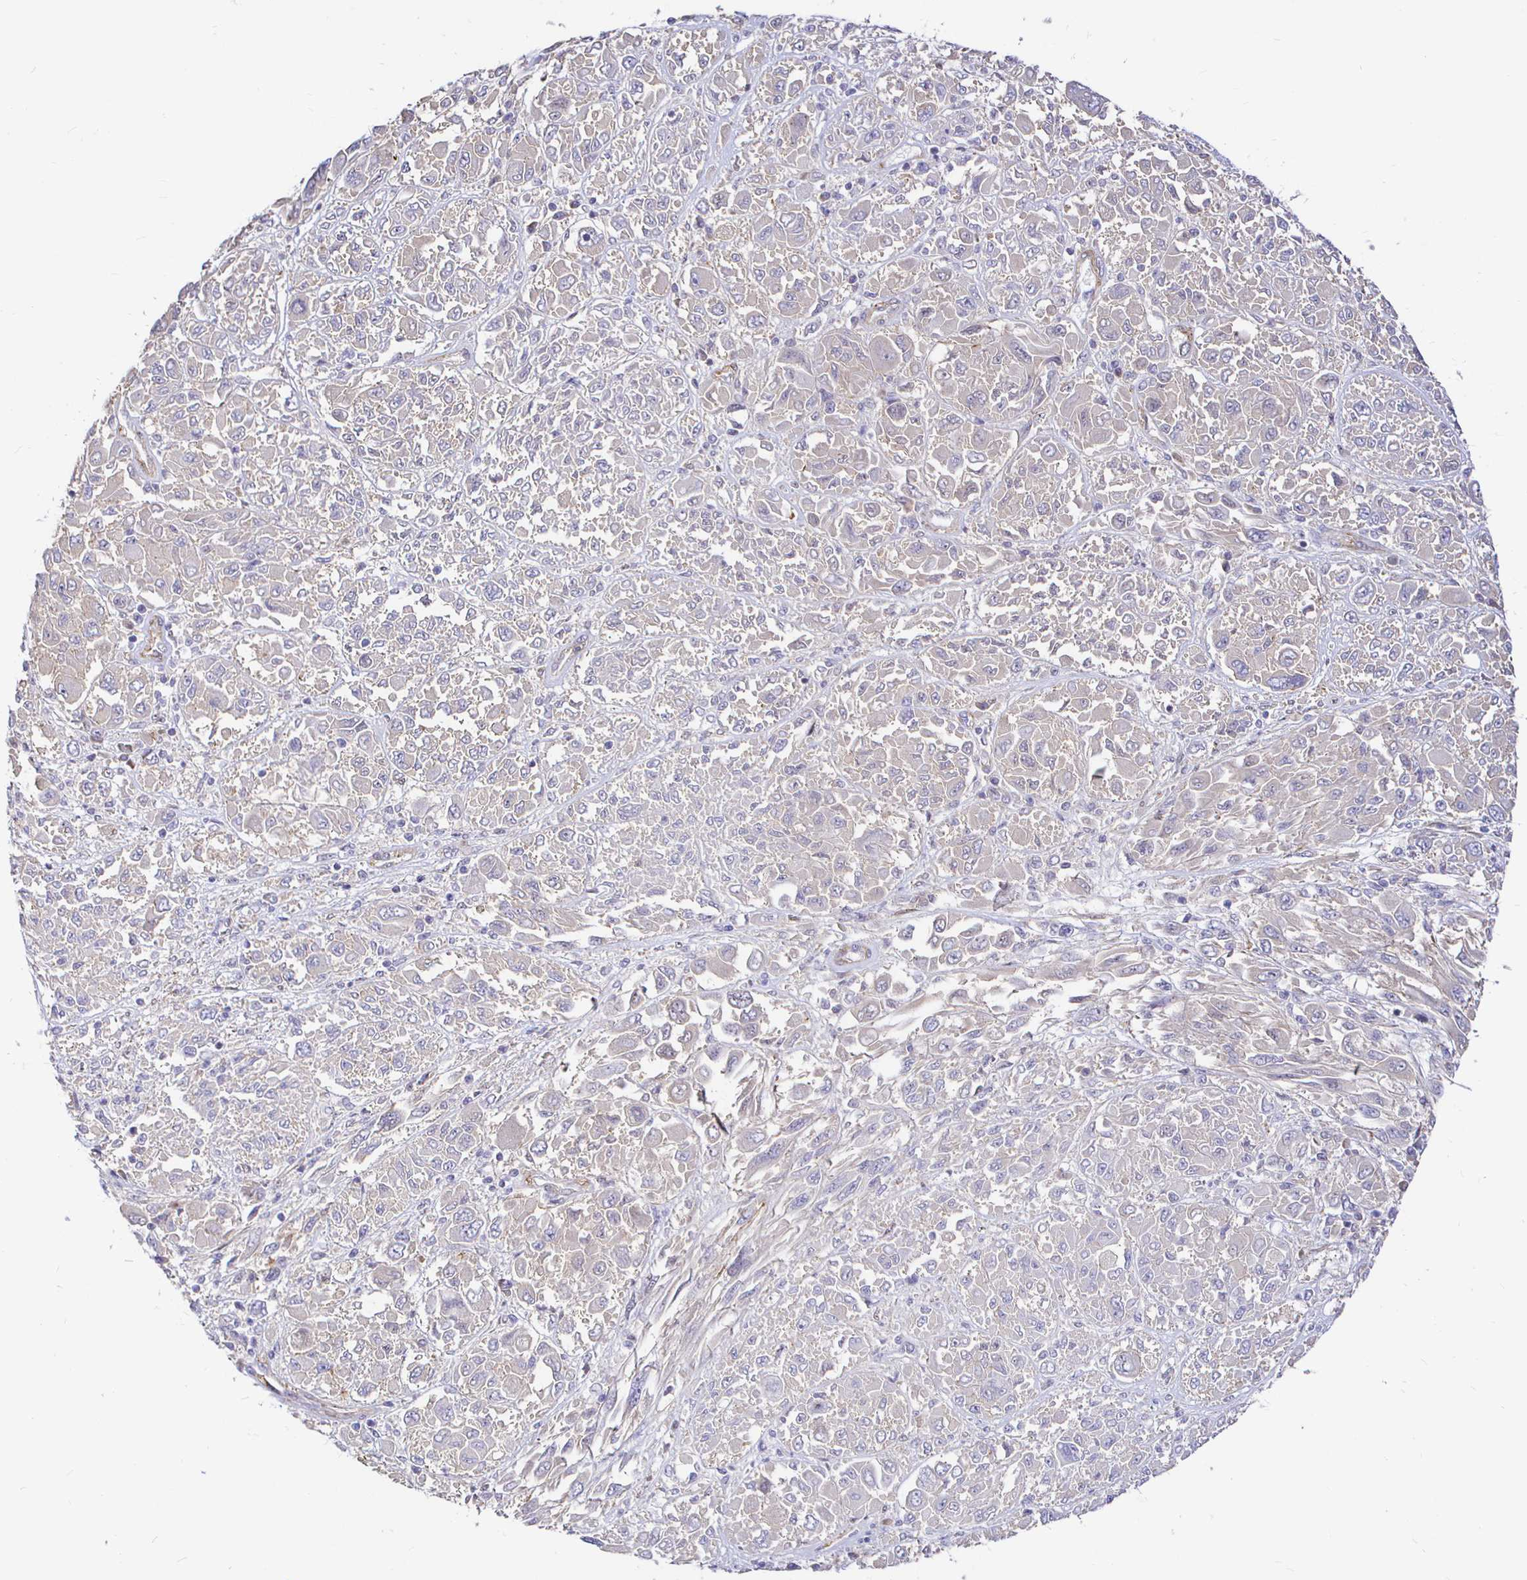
{"staining": {"intensity": "weak", "quantity": "25%-75%", "location": "cytoplasmic/membranous"}, "tissue": "melanoma", "cell_type": "Tumor cells", "image_type": "cancer", "snomed": [{"axis": "morphology", "description": "Malignant melanoma, NOS"}, {"axis": "topography", "description": "Skin"}], "caption": "Malignant melanoma tissue shows weak cytoplasmic/membranous staining in approximately 25%-75% of tumor cells, visualized by immunohistochemistry.", "gene": "PALM2AKAP2", "patient": {"sex": "female", "age": 91}}